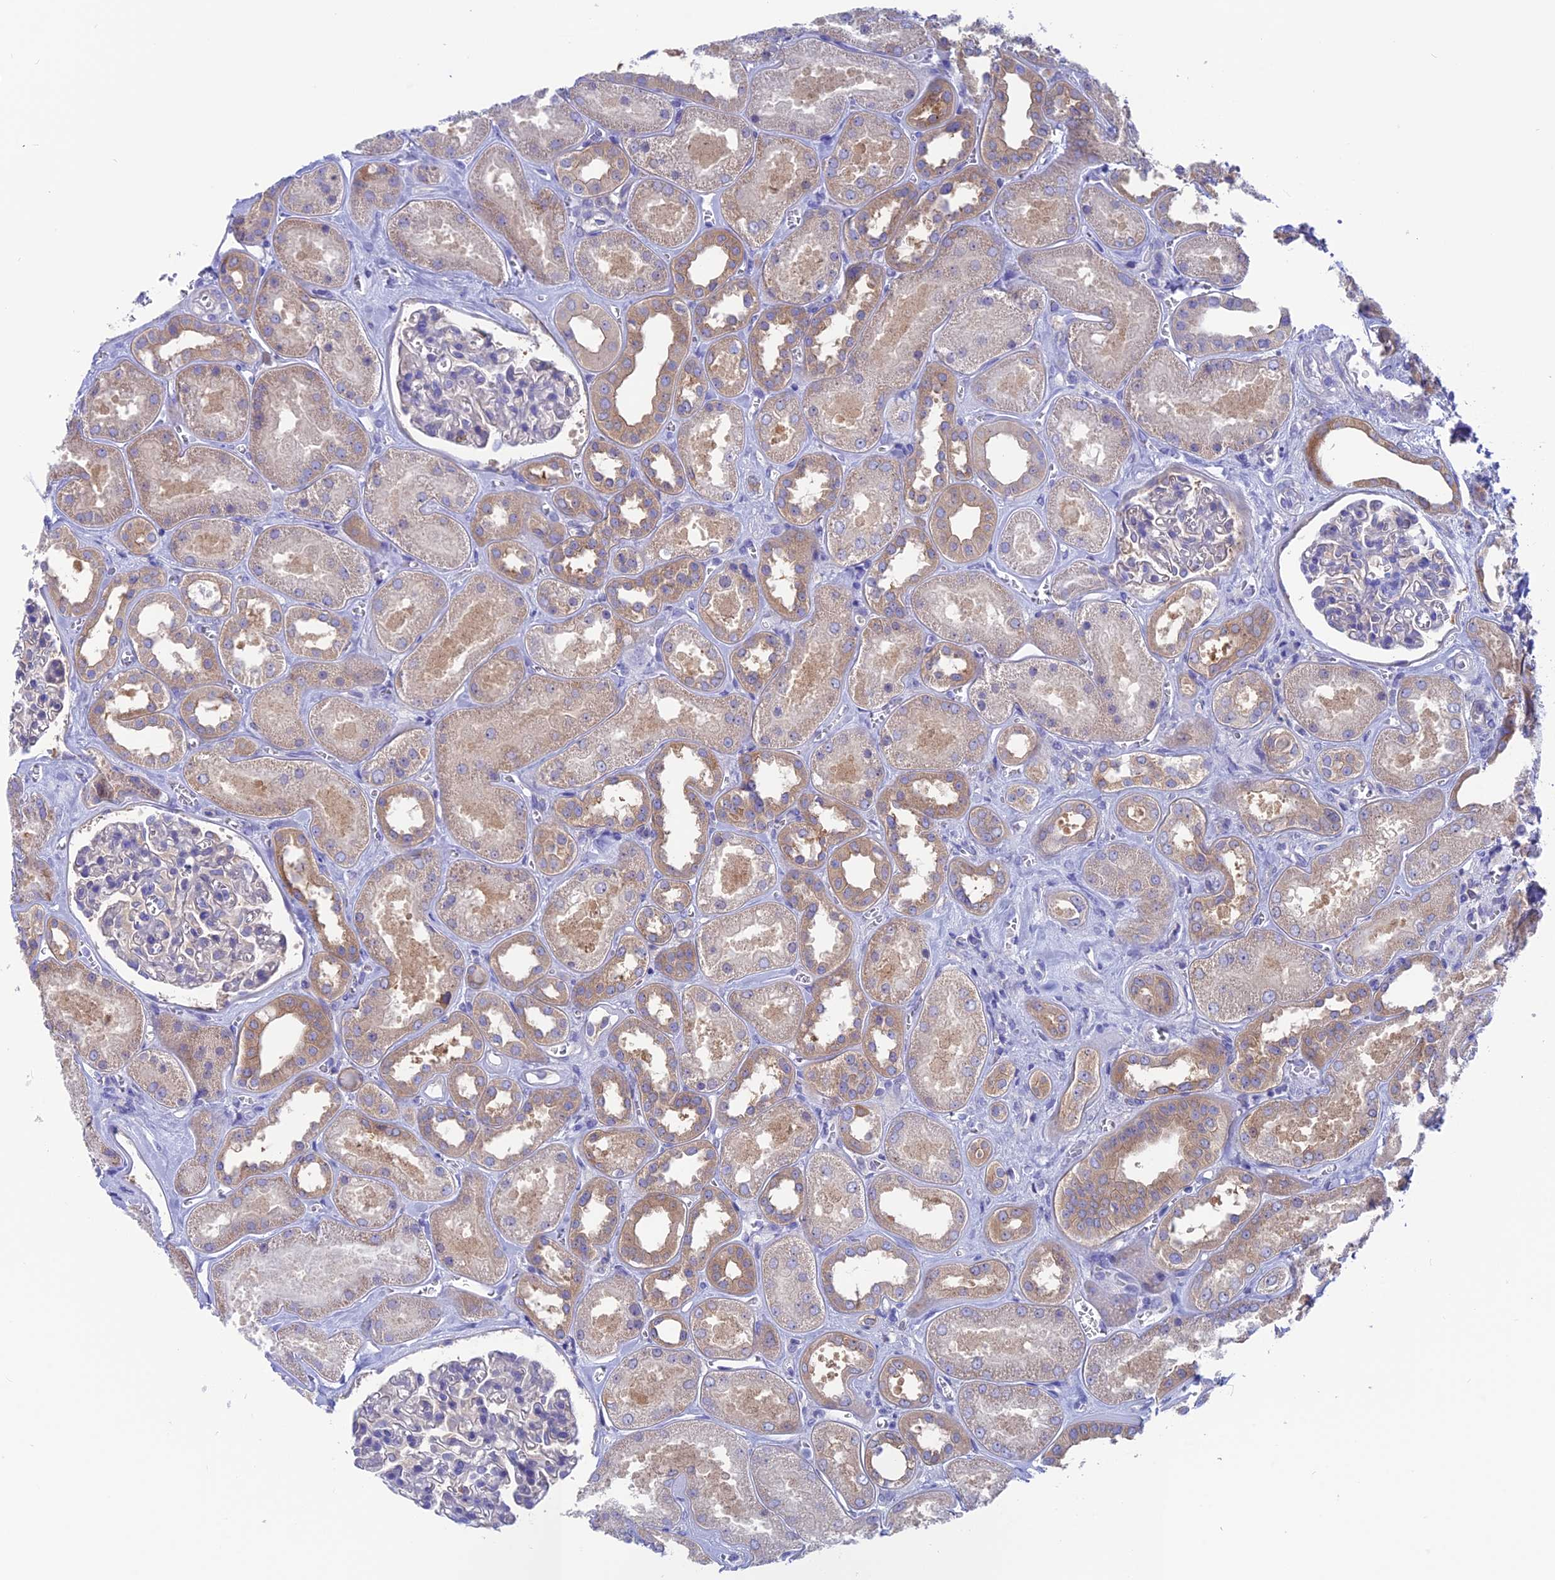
{"staining": {"intensity": "negative", "quantity": "none", "location": "none"}, "tissue": "kidney", "cell_type": "Cells in glomeruli", "image_type": "normal", "snomed": [{"axis": "morphology", "description": "Normal tissue, NOS"}, {"axis": "morphology", "description": "Adenocarcinoma, NOS"}, {"axis": "topography", "description": "Kidney"}], "caption": "Immunohistochemistry histopathology image of benign kidney stained for a protein (brown), which exhibits no staining in cells in glomeruli.", "gene": "LZTFL1", "patient": {"sex": "female", "age": 68}}